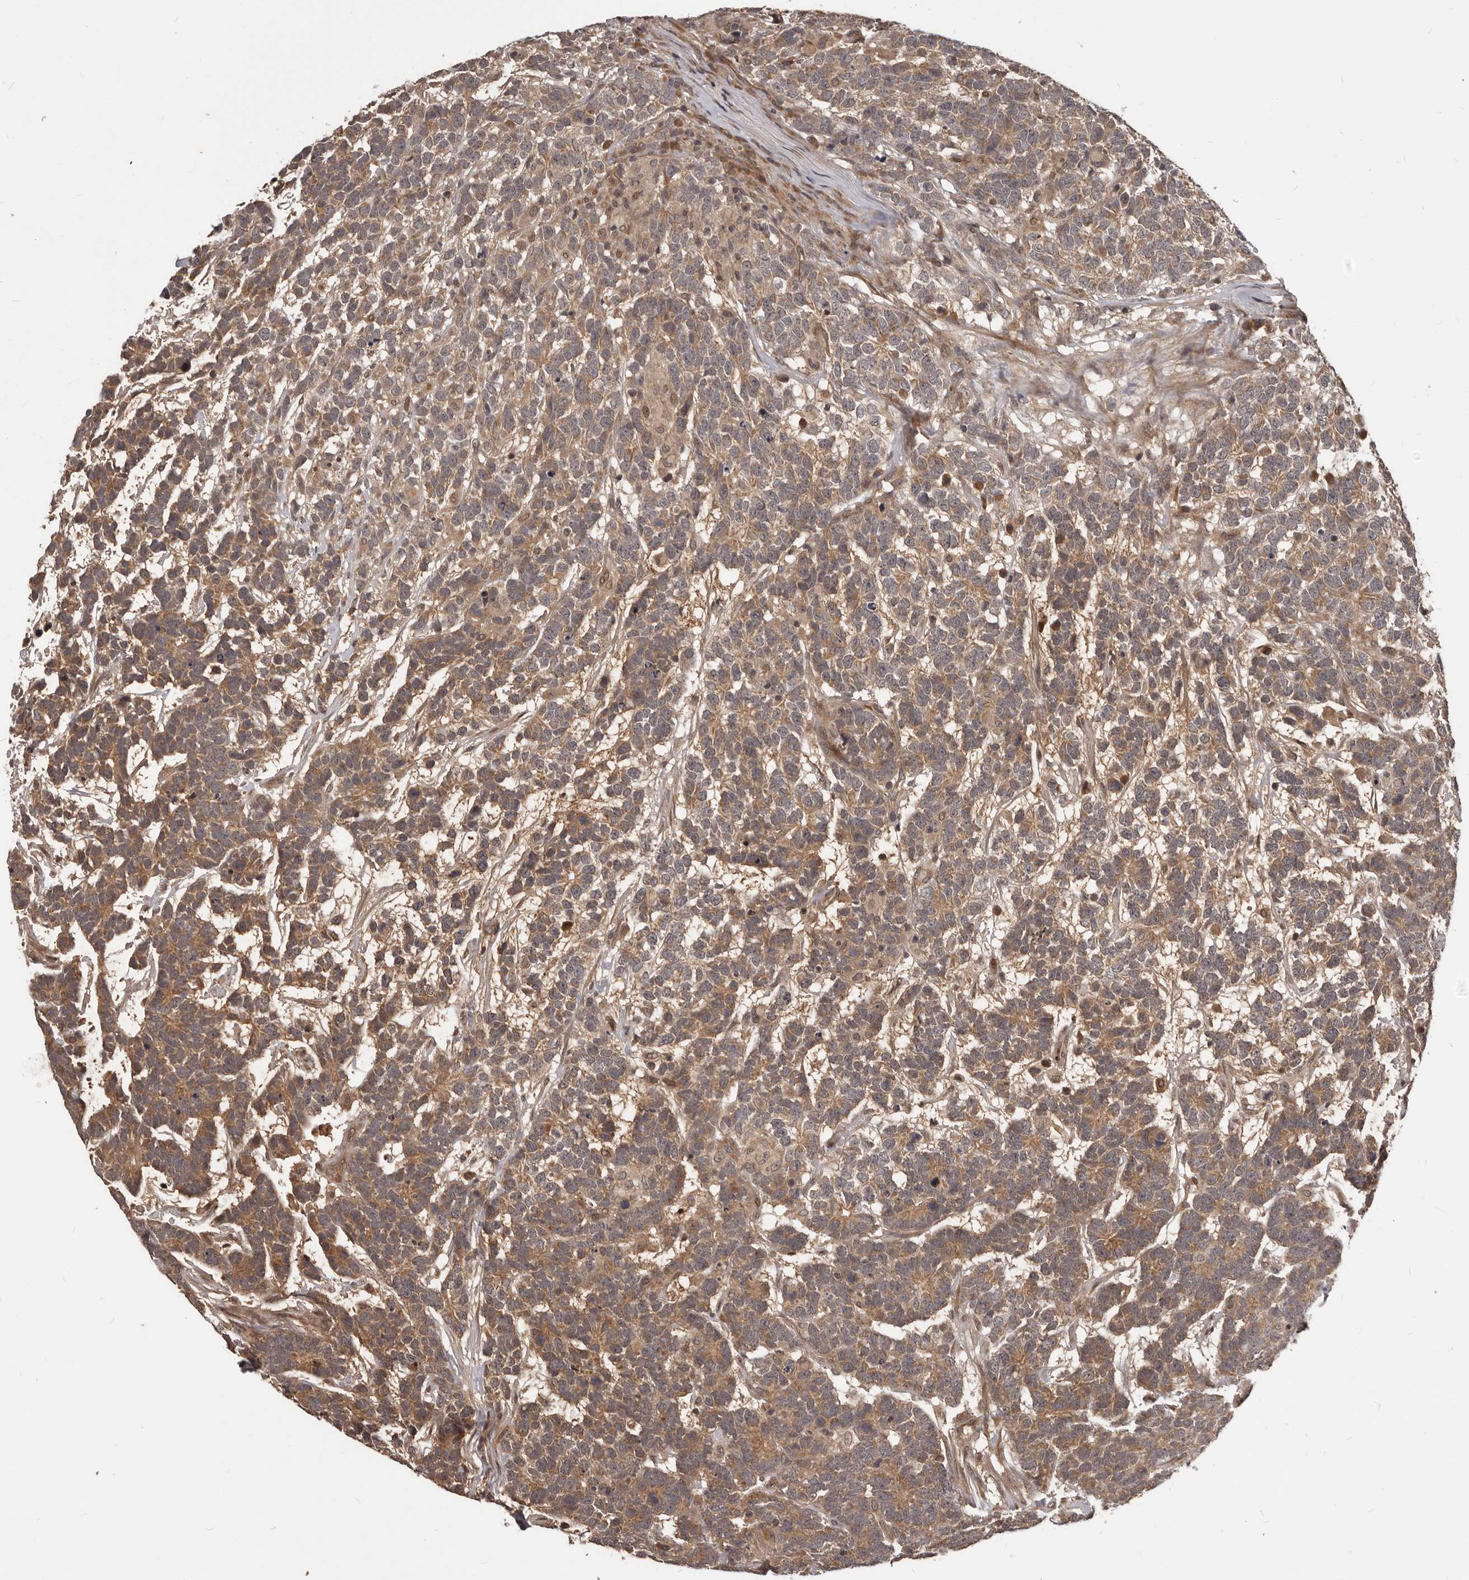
{"staining": {"intensity": "moderate", "quantity": ">75%", "location": "cytoplasmic/membranous"}, "tissue": "testis cancer", "cell_type": "Tumor cells", "image_type": "cancer", "snomed": [{"axis": "morphology", "description": "Carcinoma, Embryonal, NOS"}, {"axis": "topography", "description": "Testis"}], "caption": "The image shows a brown stain indicating the presence of a protein in the cytoplasmic/membranous of tumor cells in testis cancer.", "gene": "GABPB2", "patient": {"sex": "male", "age": 26}}